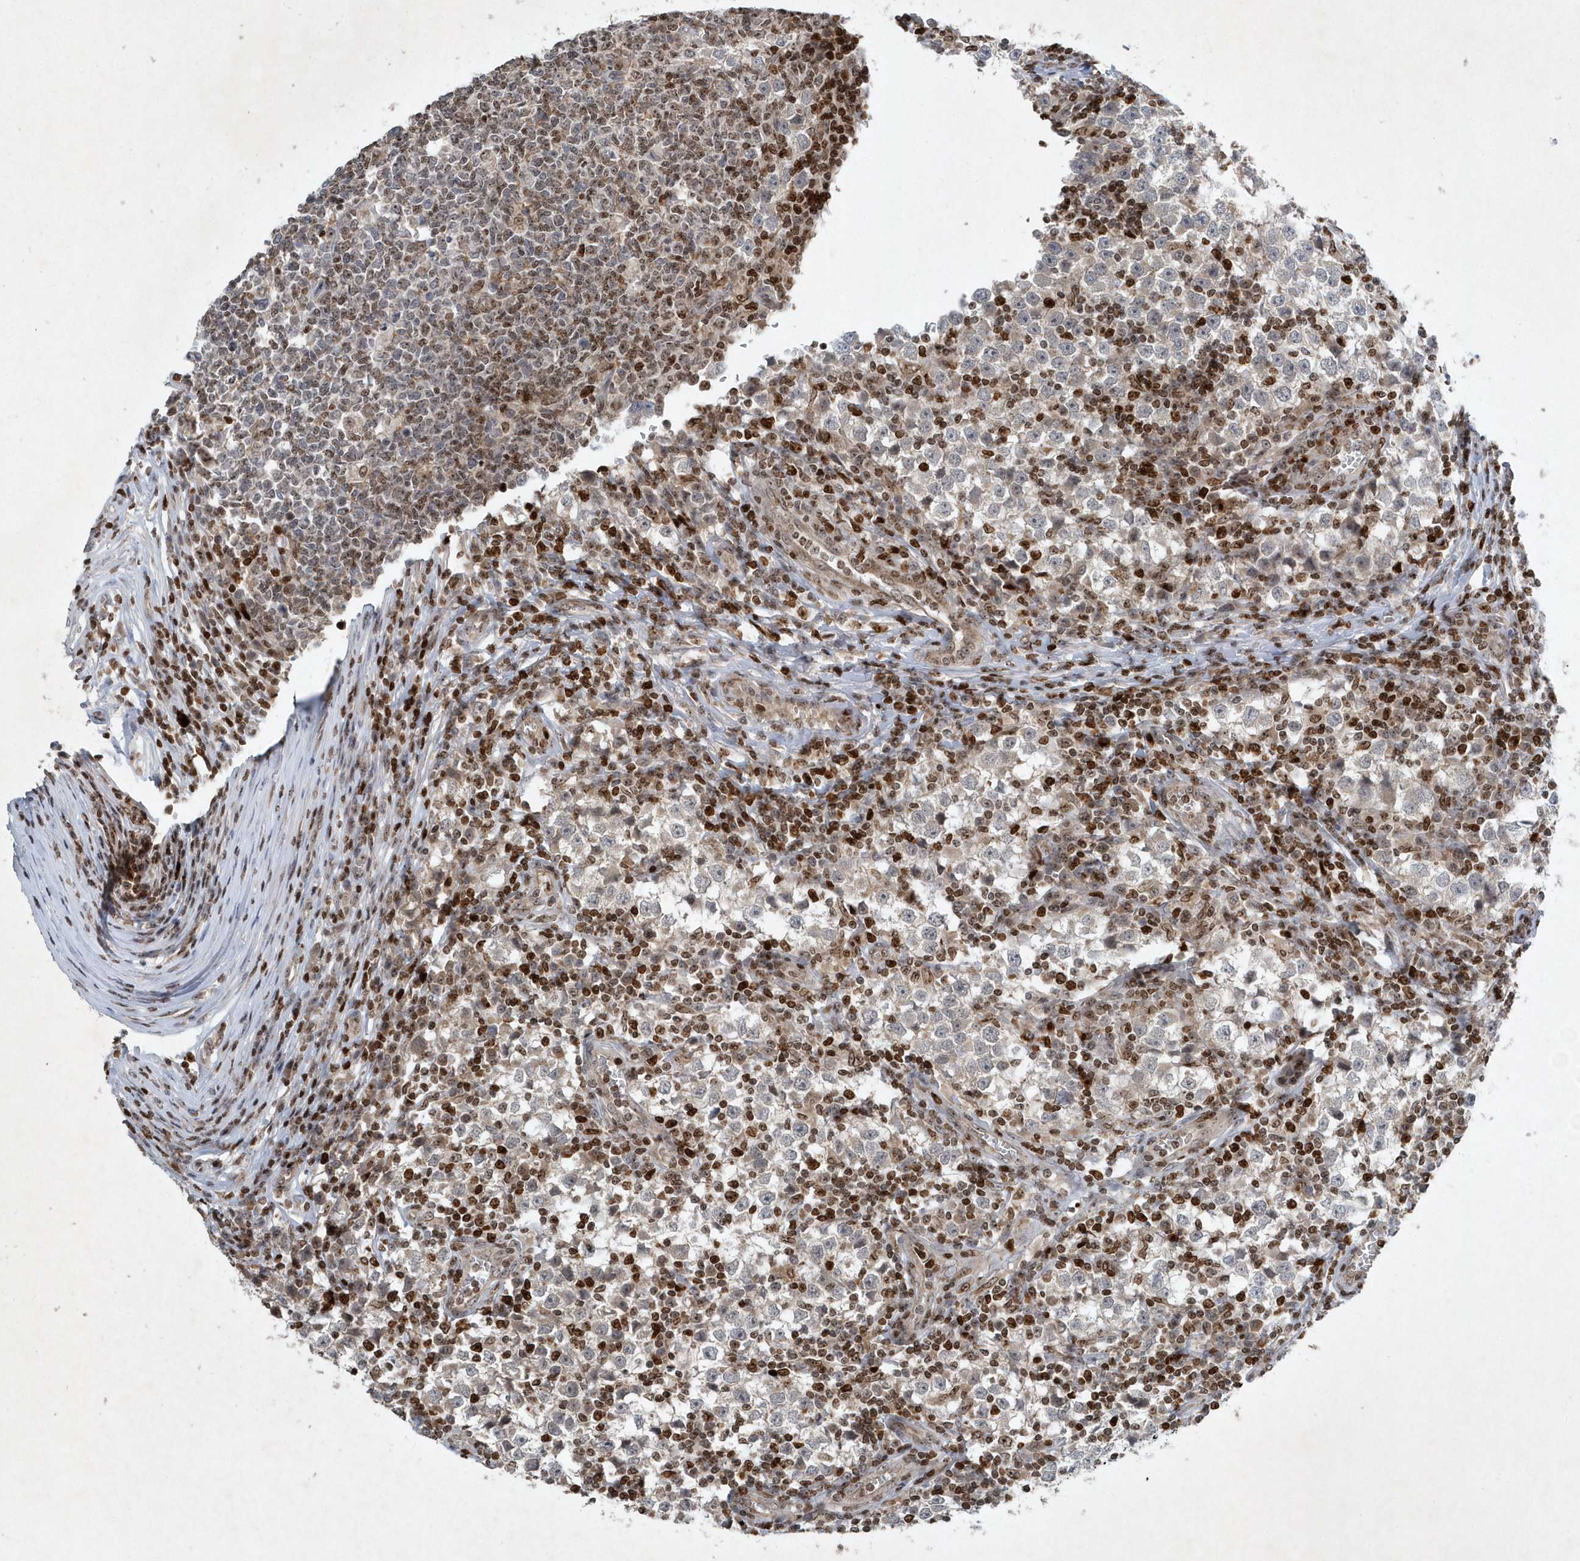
{"staining": {"intensity": "negative", "quantity": "none", "location": "none"}, "tissue": "testis cancer", "cell_type": "Tumor cells", "image_type": "cancer", "snomed": [{"axis": "morphology", "description": "Seminoma, NOS"}, {"axis": "topography", "description": "Testis"}], "caption": "Human testis seminoma stained for a protein using immunohistochemistry (IHC) reveals no positivity in tumor cells.", "gene": "QTRT2", "patient": {"sex": "male", "age": 65}}